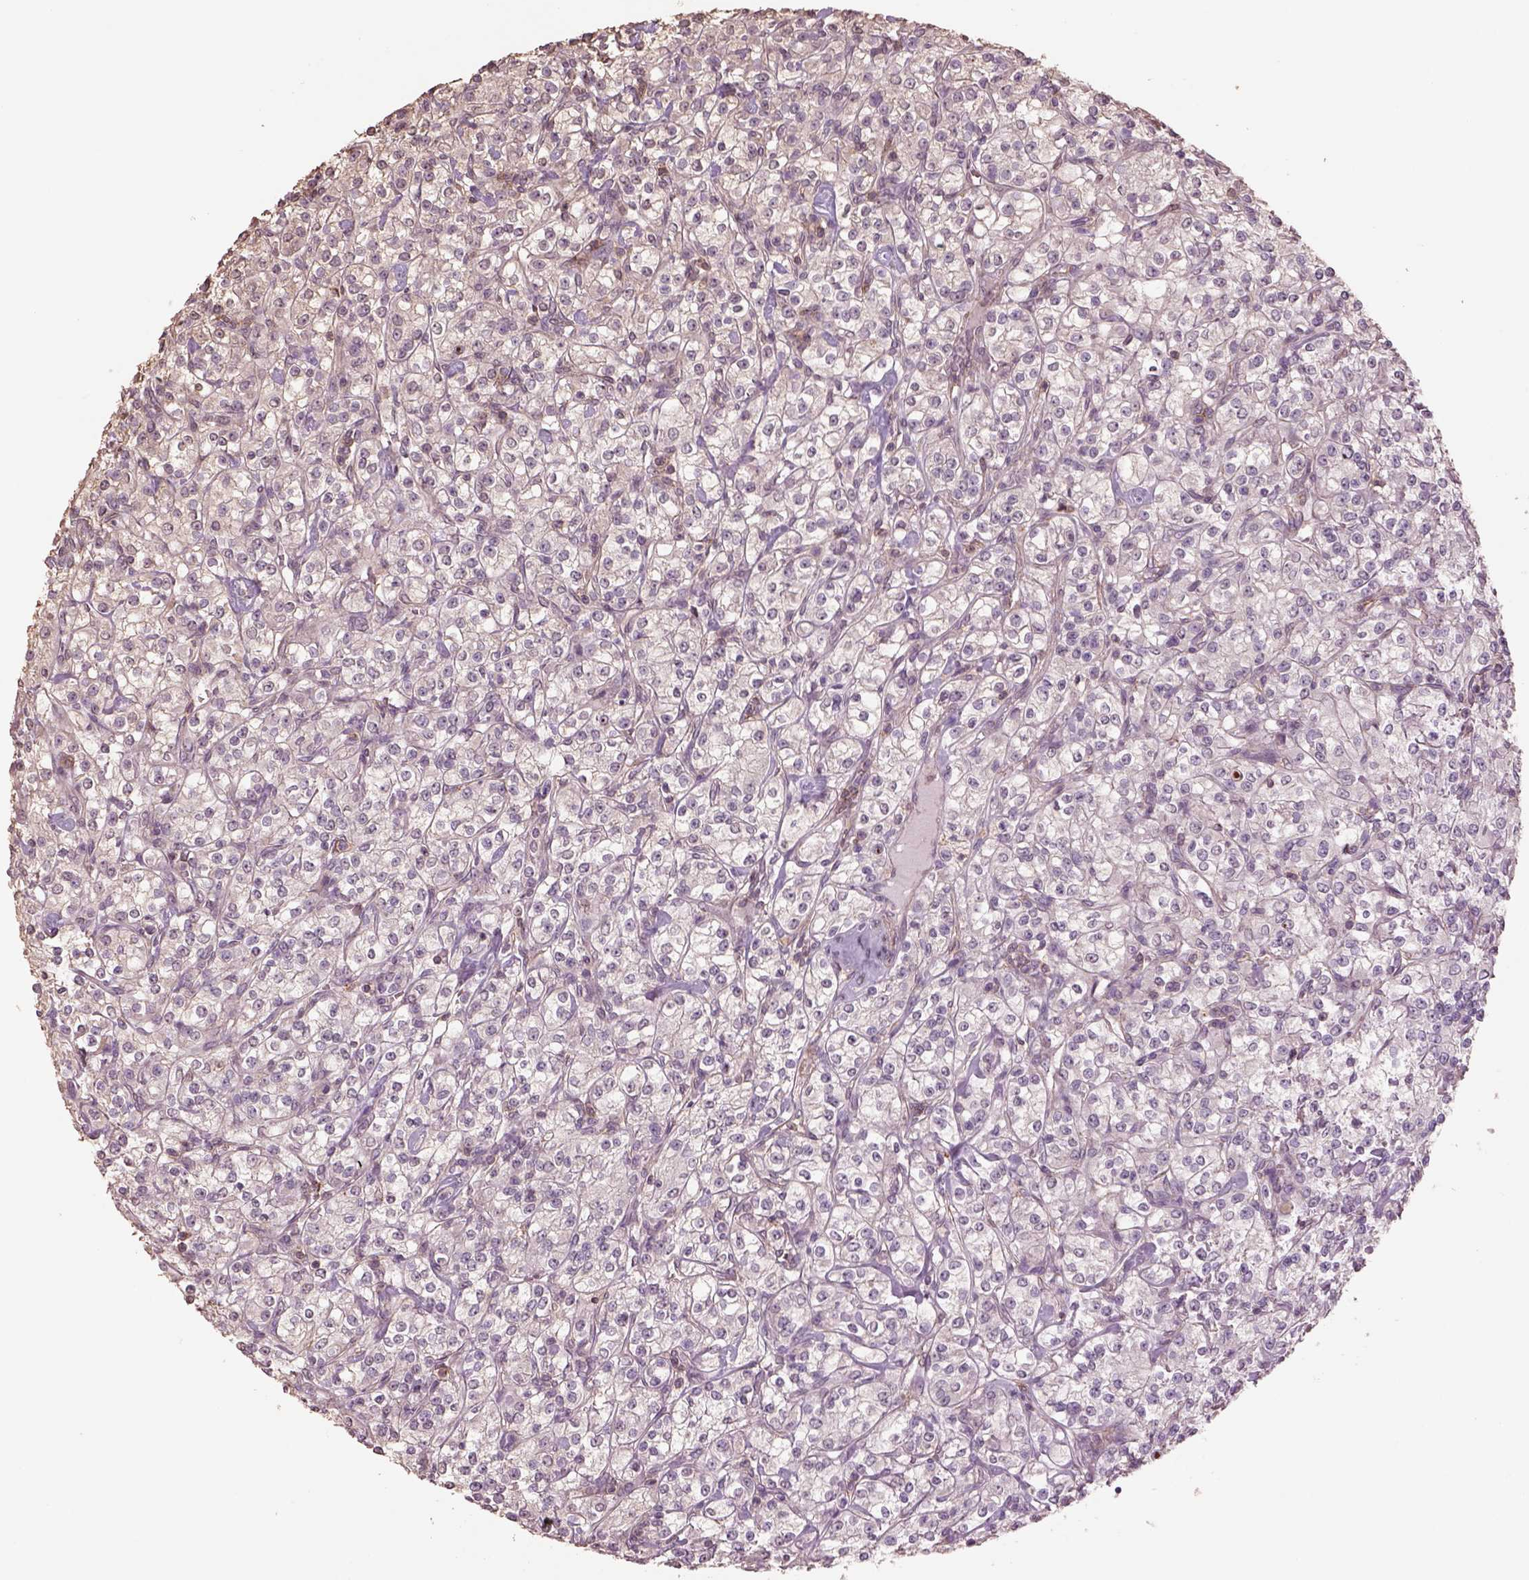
{"staining": {"intensity": "negative", "quantity": "none", "location": "none"}, "tissue": "renal cancer", "cell_type": "Tumor cells", "image_type": "cancer", "snomed": [{"axis": "morphology", "description": "Adenocarcinoma, NOS"}, {"axis": "topography", "description": "Kidney"}], "caption": "Immunohistochemistry photomicrograph of neoplastic tissue: human adenocarcinoma (renal) stained with DAB (3,3'-diaminobenzidine) exhibits no significant protein expression in tumor cells.", "gene": "LIN7A", "patient": {"sex": "male", "age": 77}}